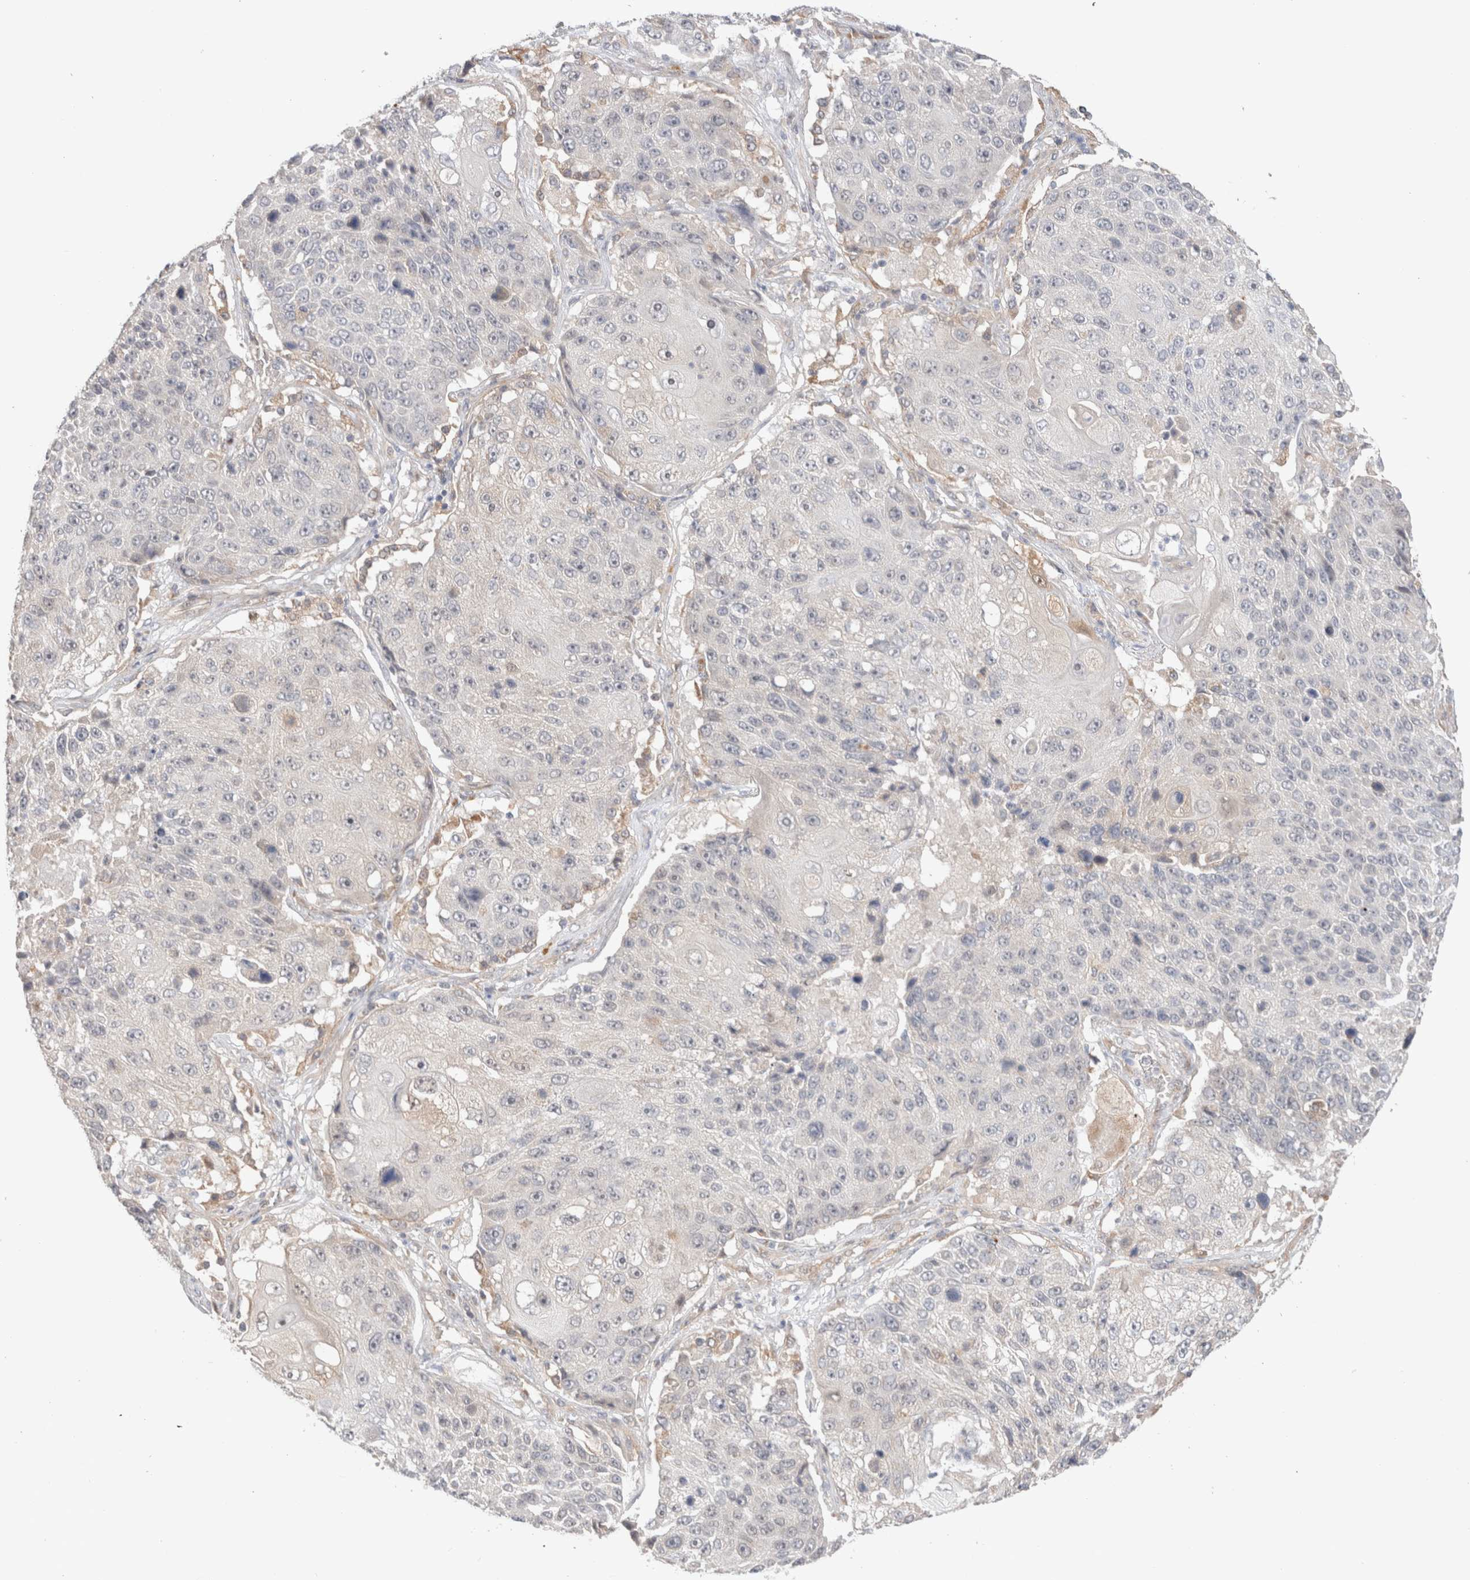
{"staining": {"intensity": "negative", "quantity": "none", "location": "none"}, "tissue": "lung cancer", "cell_type": "Tumor cells", "image_type": "cancer", "snomed": [{"axis": "morphology", "description": "Squamous cell carcinoma, NOS"}, {"axis": "topography", "description": "Lung"}], "caption": "DAB immunohistochemical staining of lung cancer exhibits no significant staining in tumor cells.", "gene": "CA13", "patient": {"sex": "male", "age": 61}}